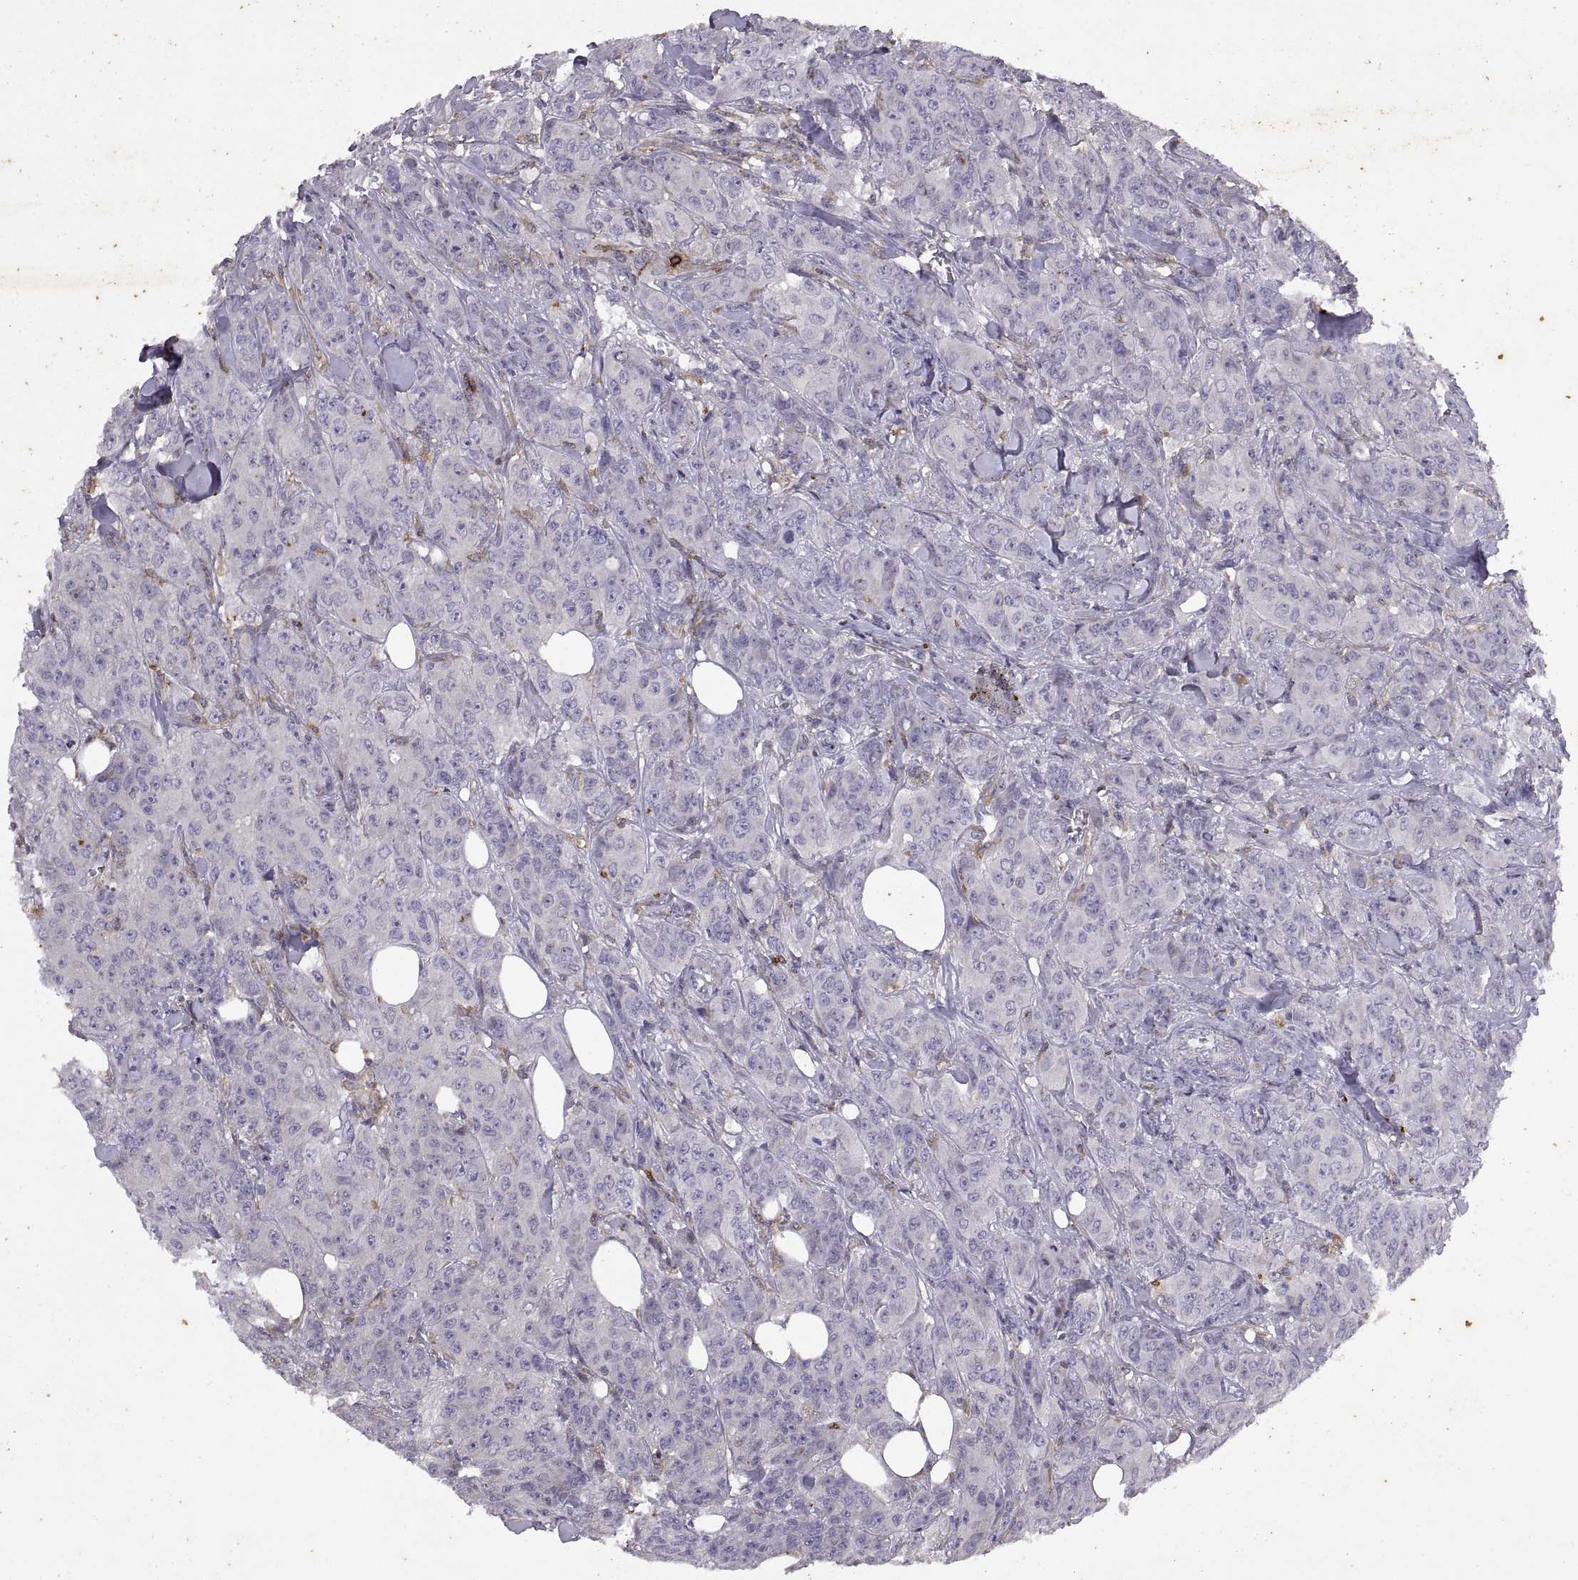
{"staining": {"intensity": "negative", "quantity": "none", "location": "none"}, "tissue": "breast cancer", "cell_type": "Tumor cells", "image_type": "cancer", "snomed": [{"axis": "morphology", "description": "Duct carcinoma"}, {"axis": "topography", "description": "Breast"}], "caption": "Protein analysis of breast cancer displays no significant positivity in tumor cells.", "gene": "DOK3", "patient": {"sex": "female", "age": 43}}